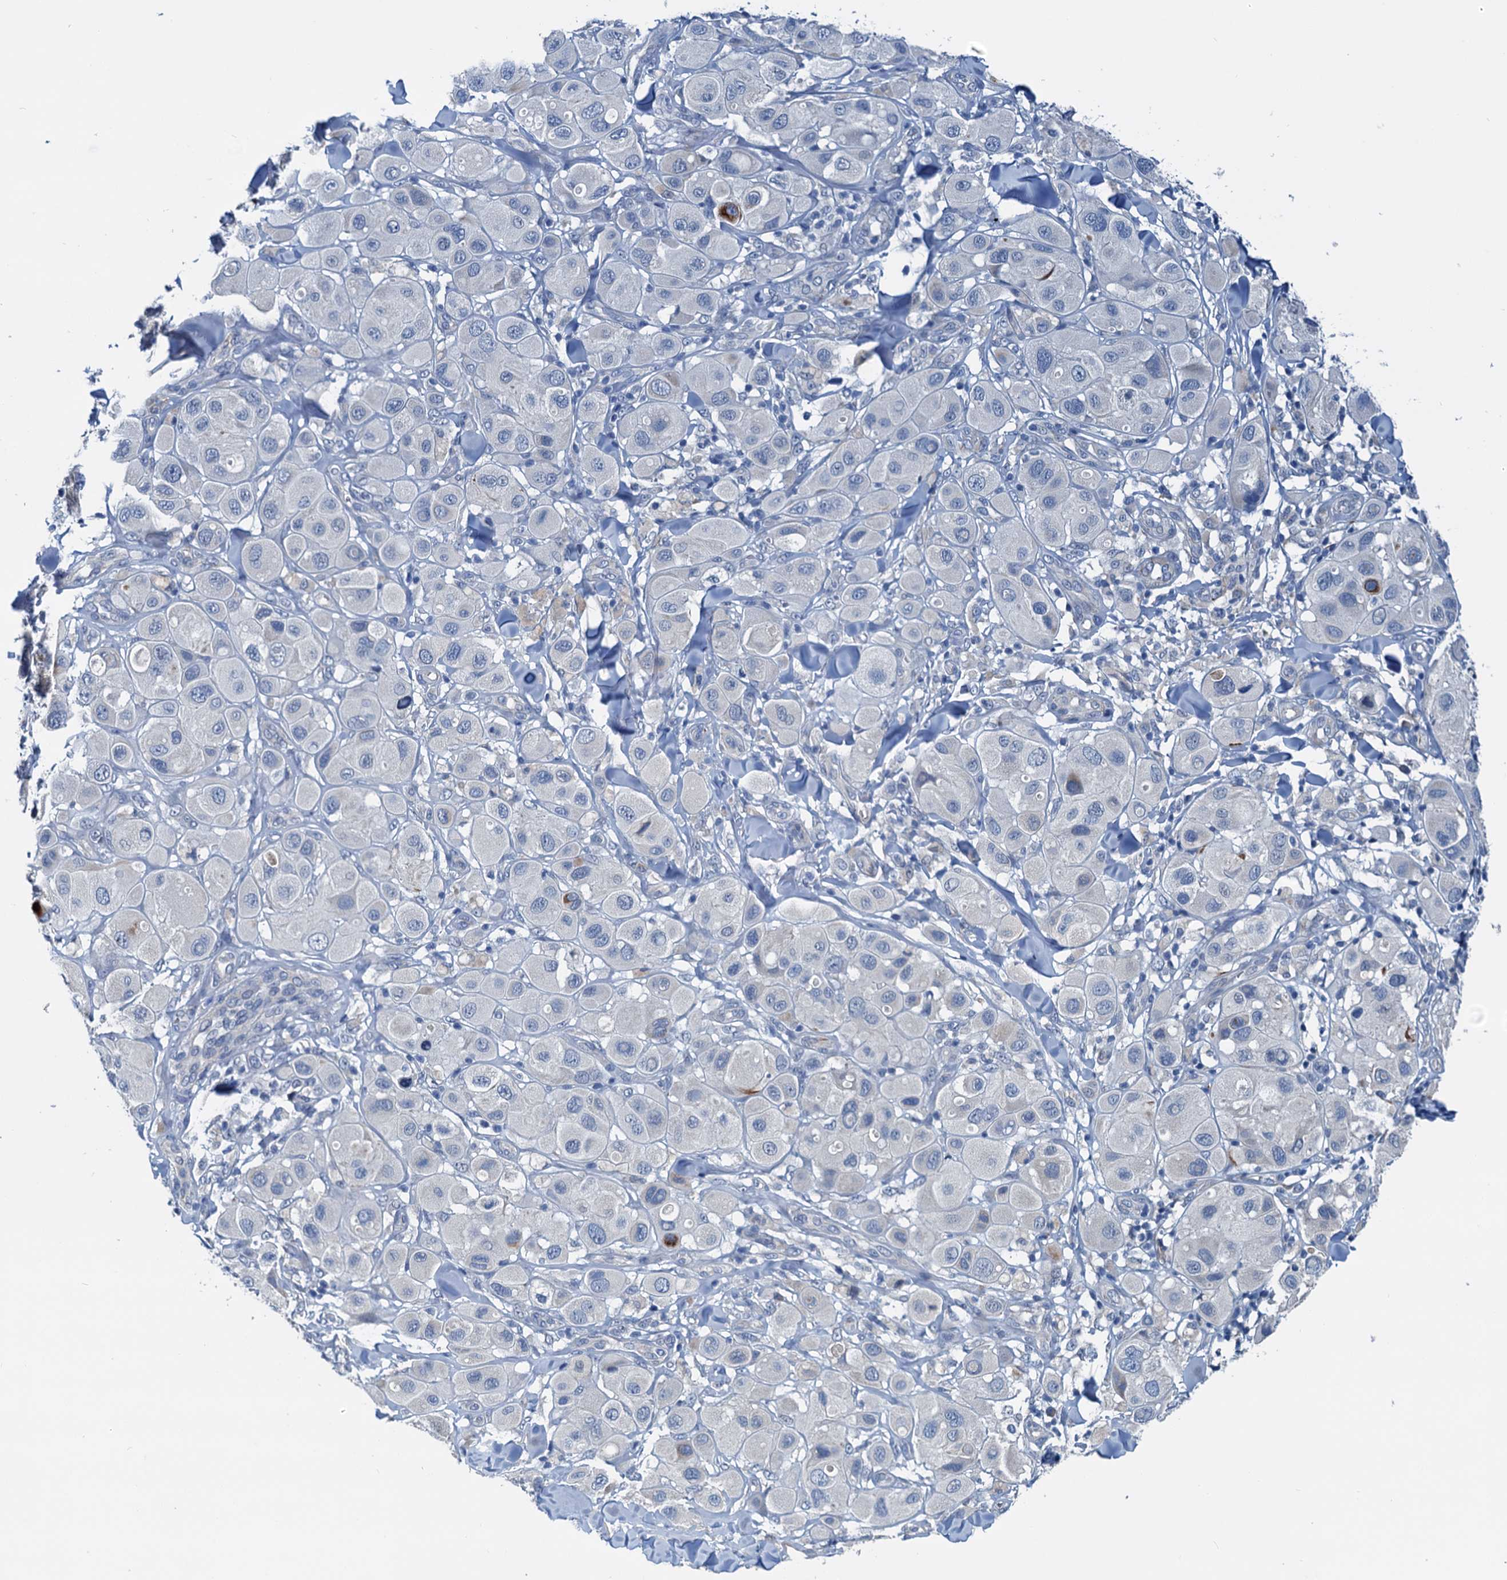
{"staining": {"intensity": "negative", "quantity": "none", "location": "none"}, "tissue": "melanoma", "cell_type": "Tumor cells", "image_type": "cancer", "snomed": [{"axis": "morphology", "description": "Malignant melanoma, Metastatic site"}, {"axis": "topography", "description": "Skin"}], "caption": "Protein analysis of malignant melanoma (metastatic site) exhibits no significant positivity in tumor cells. (Stains: DAB immunohistochemistry with hematoxylin counter stain, Microscopy: brightfield microscopy at high magnification).", "gene": "ELAC1", "patient": {"sex": "male", "age": 41}}